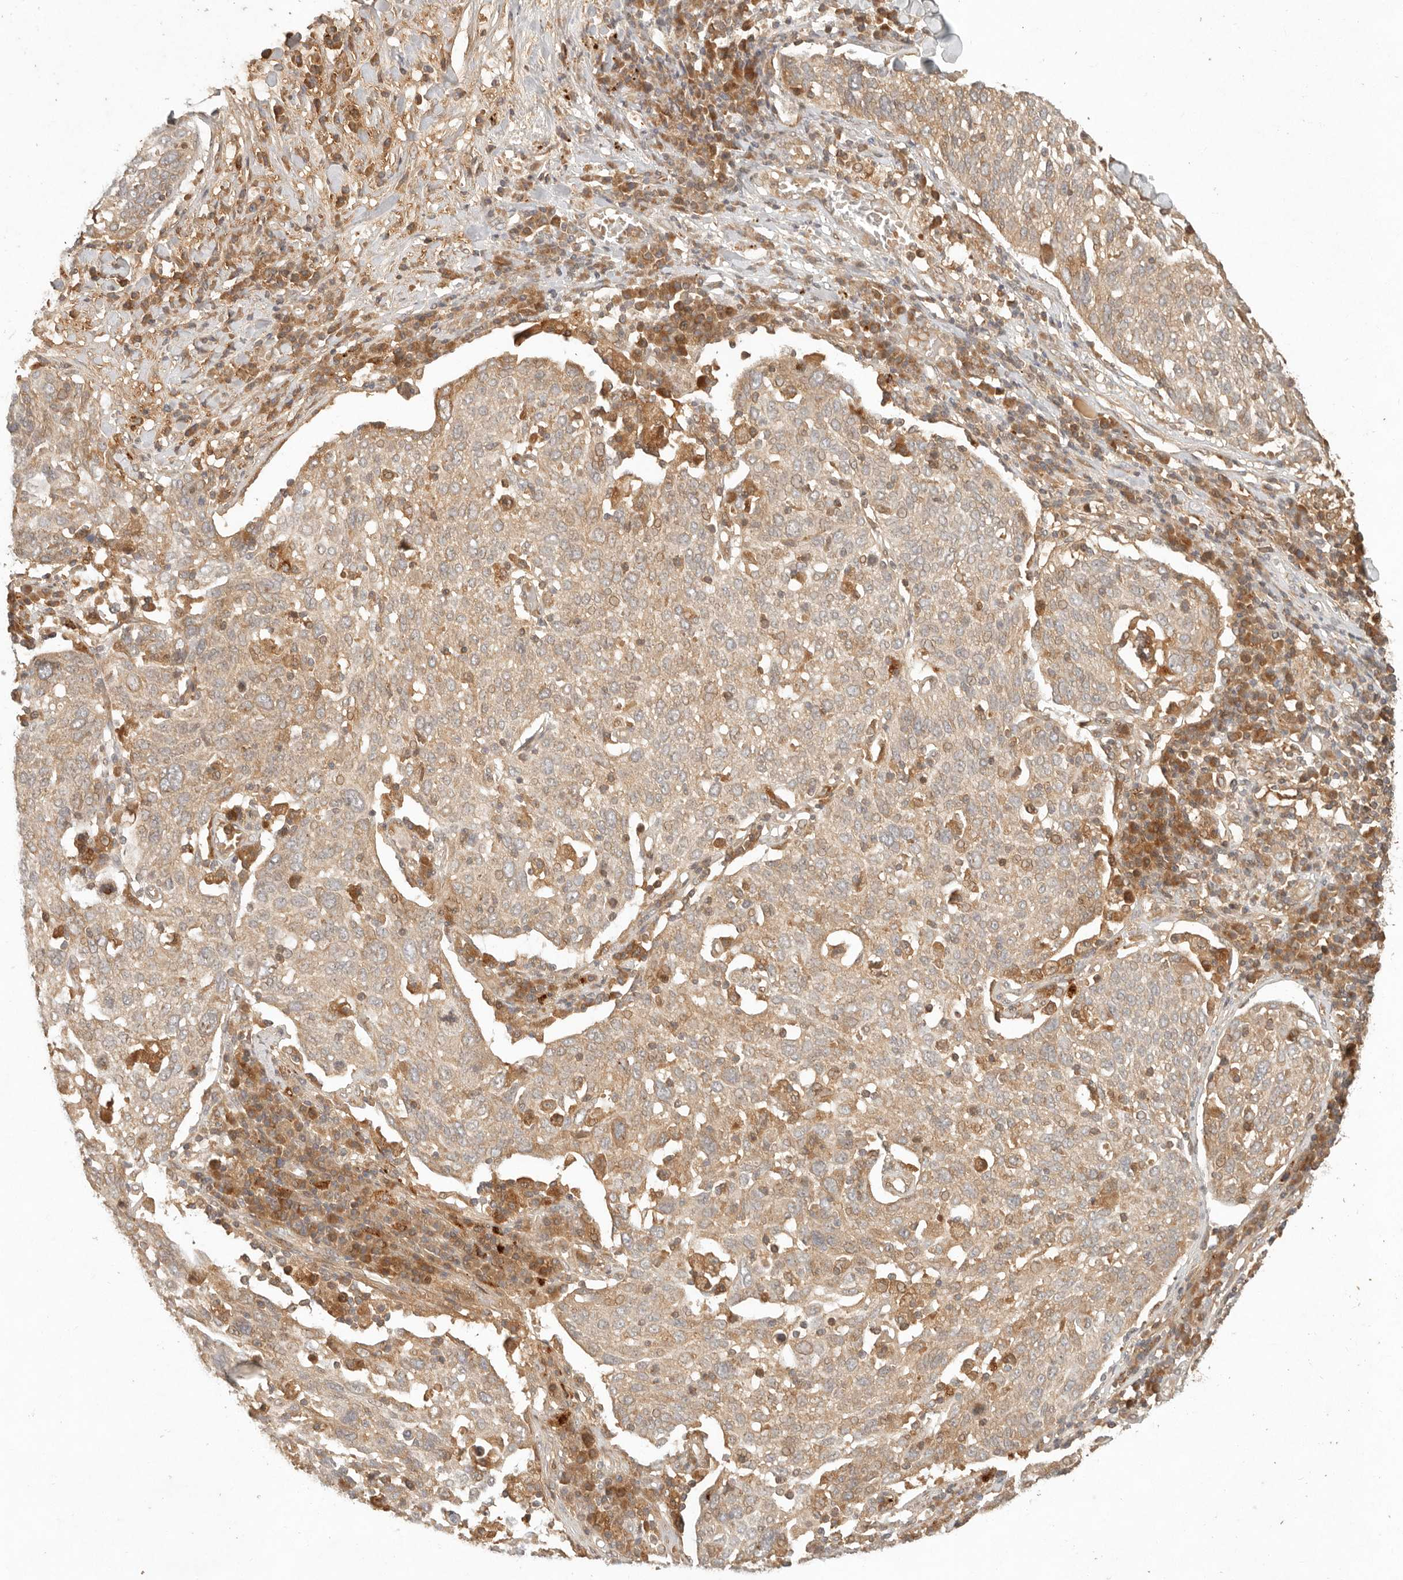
{"staining": {"intensity": "moderate", "quantity": ">75%", "location": "cytoplasmic/membranous"}, "tissue": "lung cancer", "cell_type": "Tumor cells", "image_type": "cancer", "snomed": [{"axis": "morphology", "description": "Squamous cell carcinoma, NOS"}, {"axis": "topography", "description": "Lung"}], "caption": "Squamous cell carcinoma (lung) stained with a brown dye exhibits moderate cytoplasmic/membranous positive expression in approximately >75% of tumor cells.", "gene": "ANKRD61", "patient": {"sex": "male", "age": 65}}